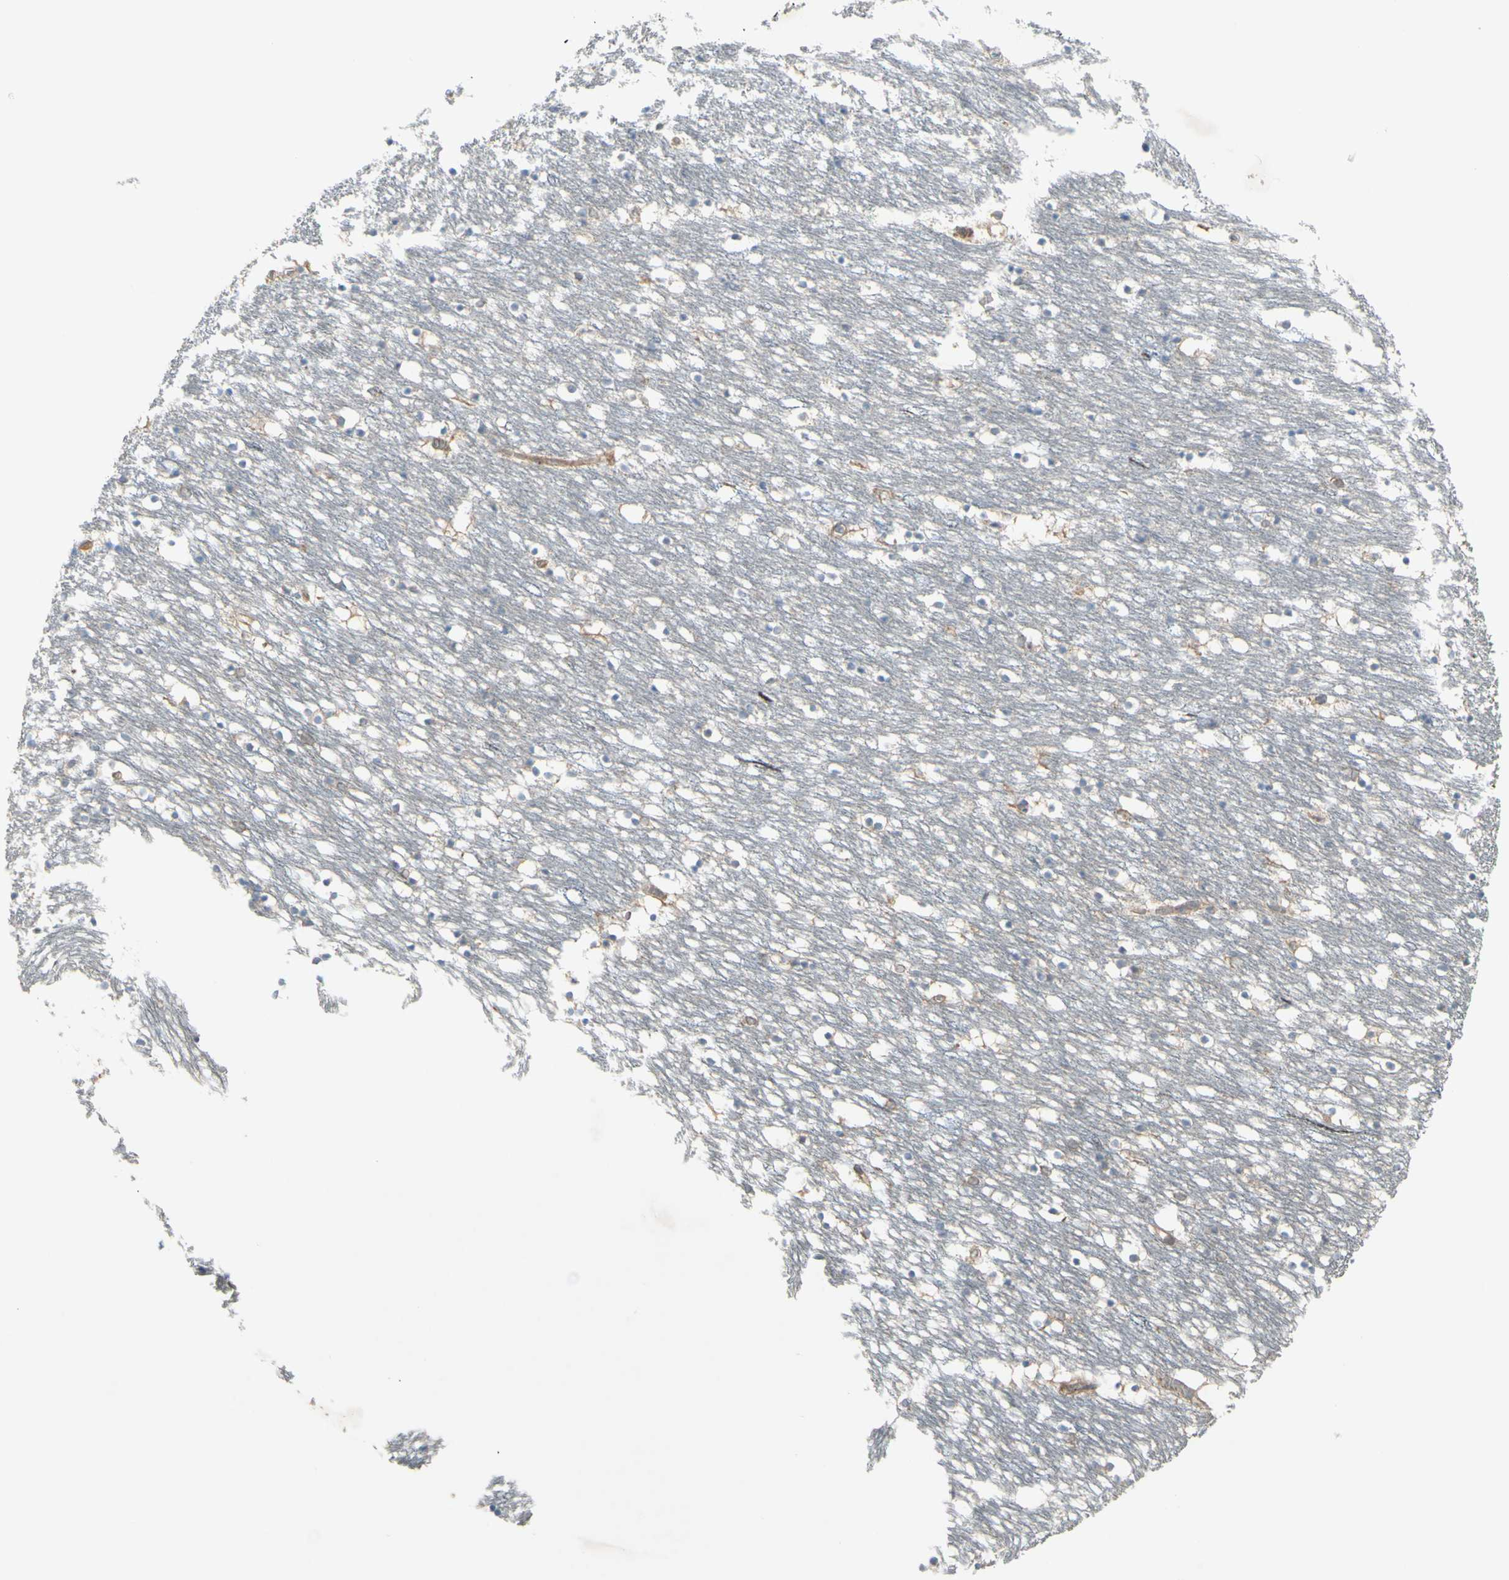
{"staining": {"intensity": "moderate", "quantity": "<25%", "location": "cytoplasmic/membranous"}, "tissue": "caudate", "cell_type": "Glial cells", "image_type": "normal", "snomed": [{"axis": "morphology", "description": "Normal tissue, NOS"}, {"axis": "topography", "description": "Lateral ventricle wall"}], "caption": "Protein expression analysis of normal human caudate reveals moderate cytoplasmic/membranous expression in about <25% of glial cells. (DAB (3,3'-diaminobenzidine) = brown stain, brightfield microscopy at high magnification).", "gene": "IGSF9B", "patient": {"sex": "male", "age": 45}}